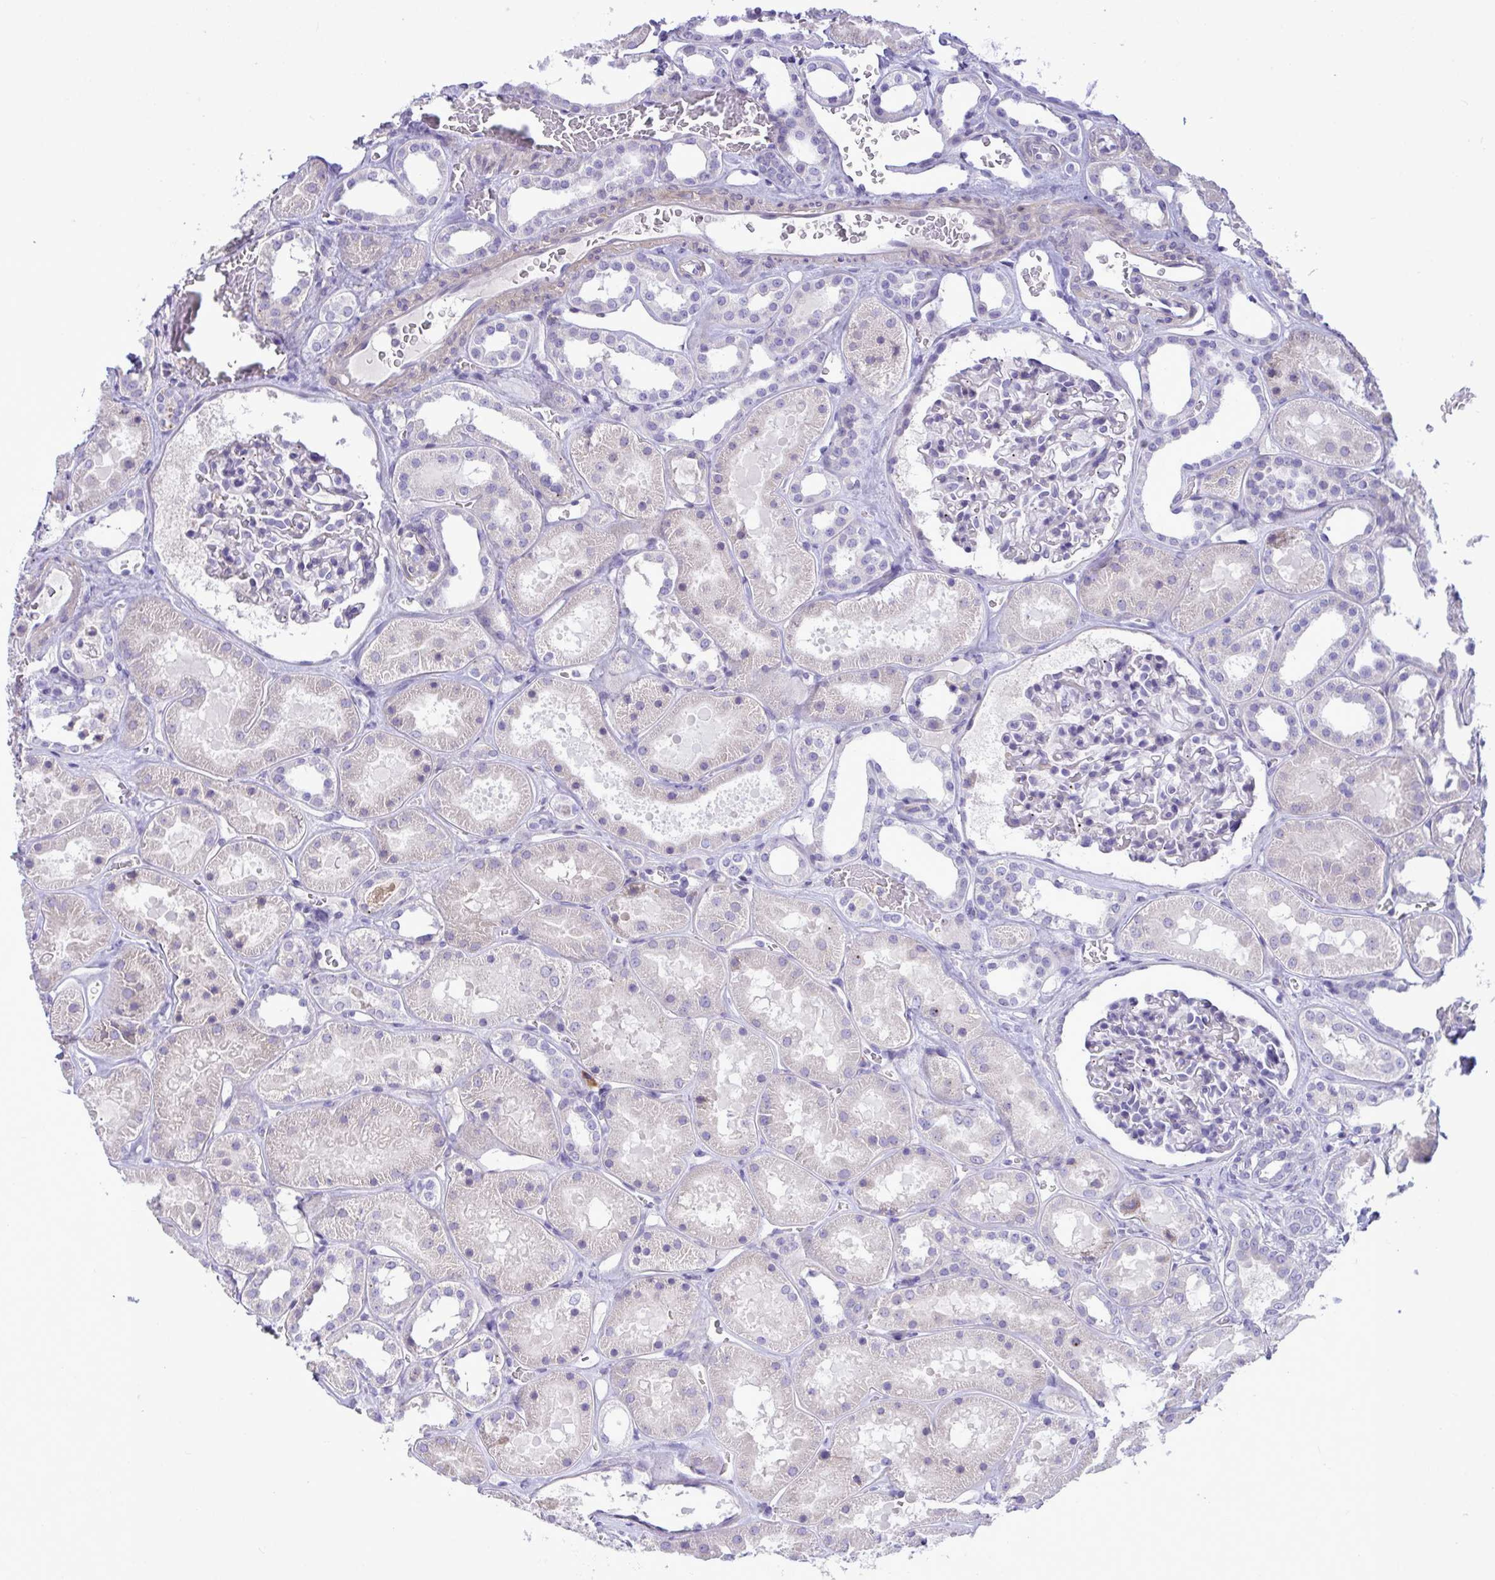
{"staining": {"intensity": "negative", "quantity": "none", "location": "none"}, "tissue": "kidney", "cell_type": "Cells in glomeruli", "image_type": "normal", "snomed": [{"axis": "morphology", "description": "Normal tissue, NOS"}, {"axis": "topography", "description": "Kidney"}], "caption": "Immunohistochemistry (IHC) of benign kidney exhibits no positivity in cells in glomeruli. The staining was performed using DAB to visualize the protein expression in brown, while the nuclei were stained in blue with hematoxylin (Magnification: 20x).", "gene": "FAM86B1", "patient": {"sex": "female", "age": 41}}